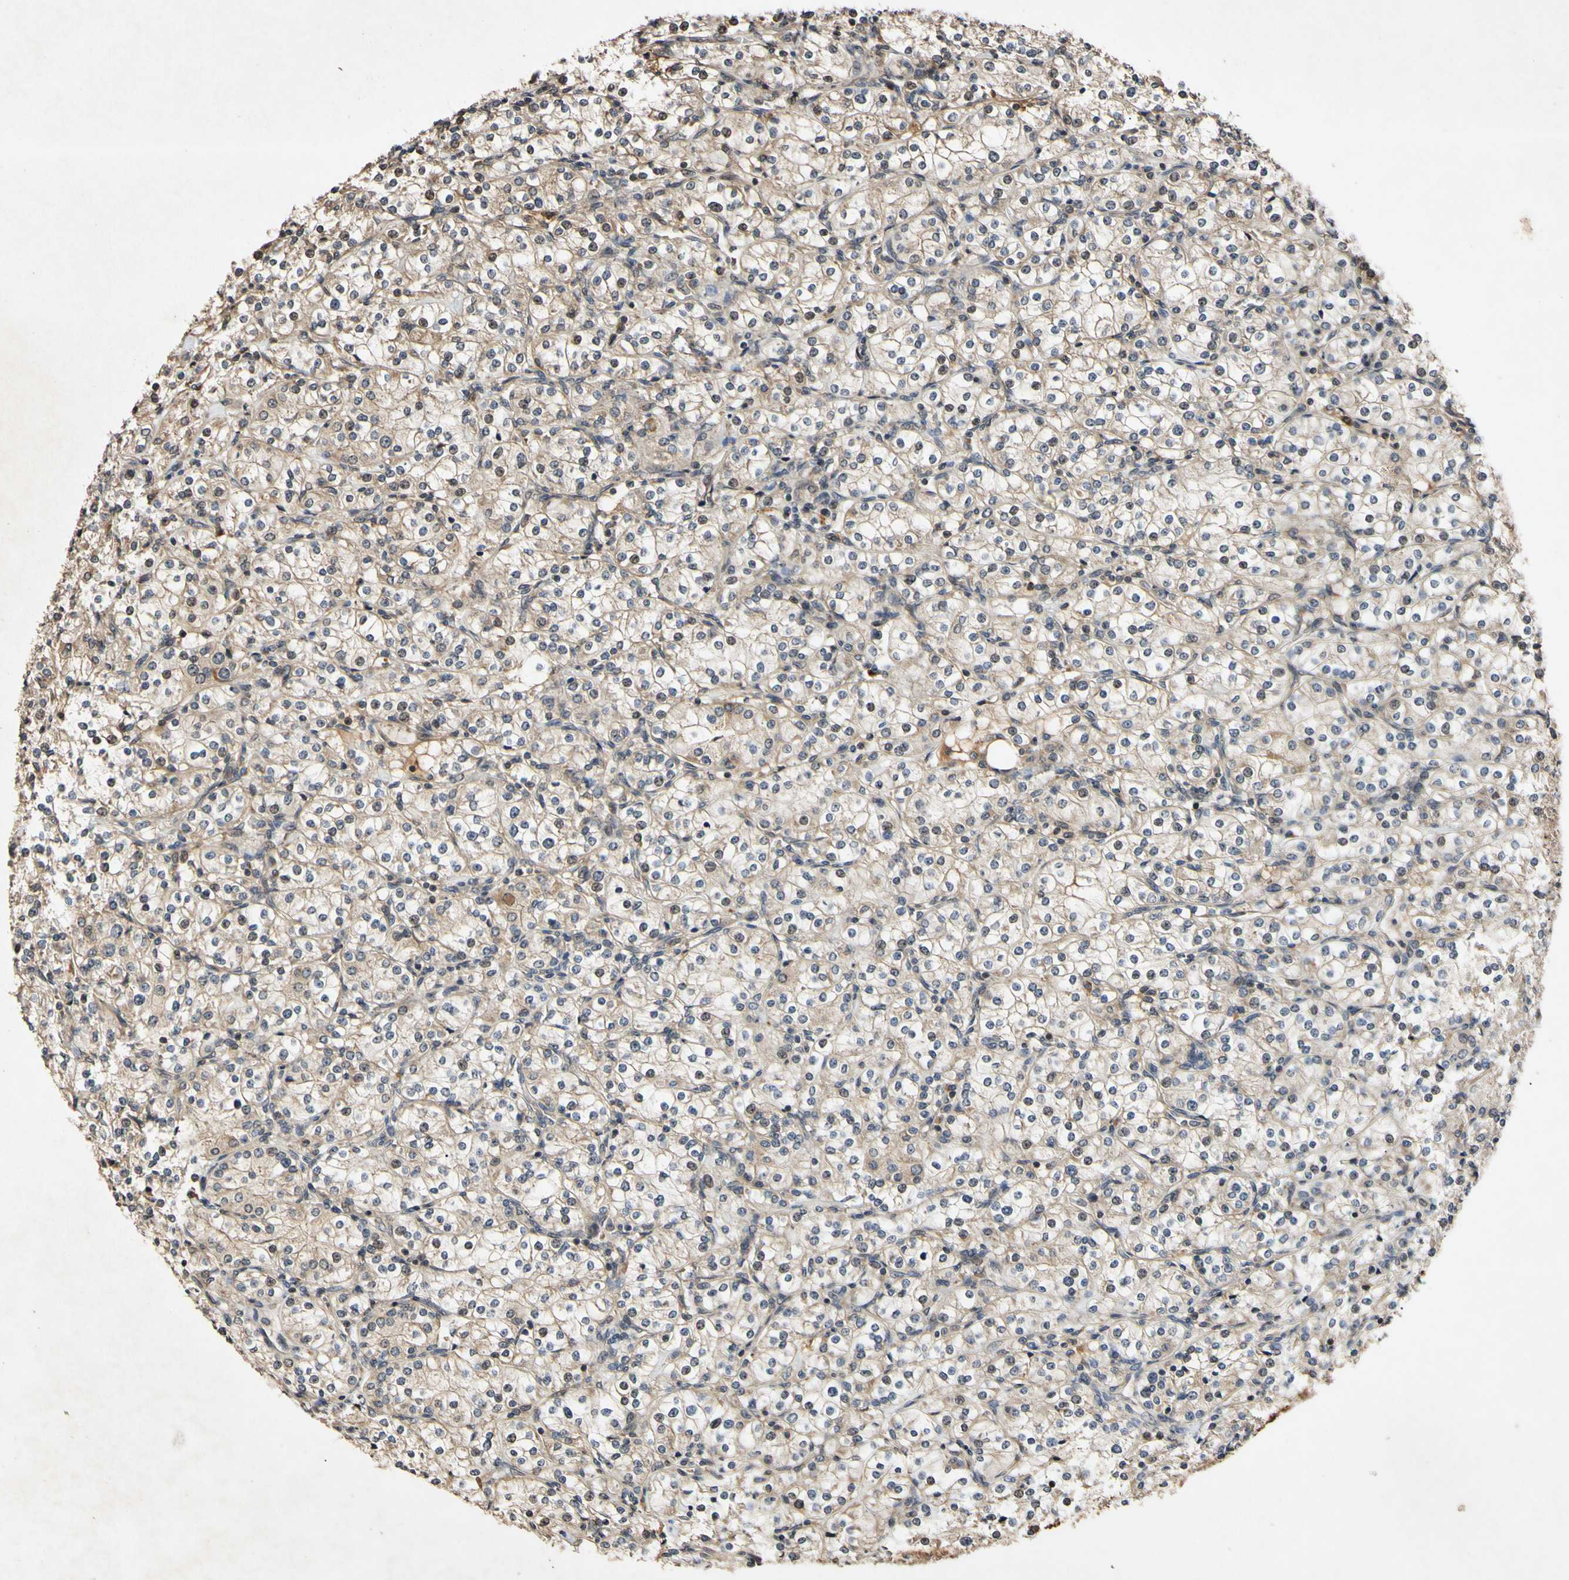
{"staining": {"intensity": "weak", "quantity": "25%-75%", "location": "cytoplasmic/membranous,nuclear"}, "tissue": "renal cancer", "cell_type": "Tumor cells", "image_type": "cancer", "snomed": [{"axis": "morphology", "description": "Adenocarcinoma, NOS"}, {"axis": "topography", "description": "Kidney"}], "caption": "Adenocarcinoma (renal) stained for a protein (brown) exhibits weak cytoplasmic/membranous and nuclear positive staining in about 25%-75% of tumor cells.", "gene": "PLAT", "patient": {"sex": "male", "age": 77}}